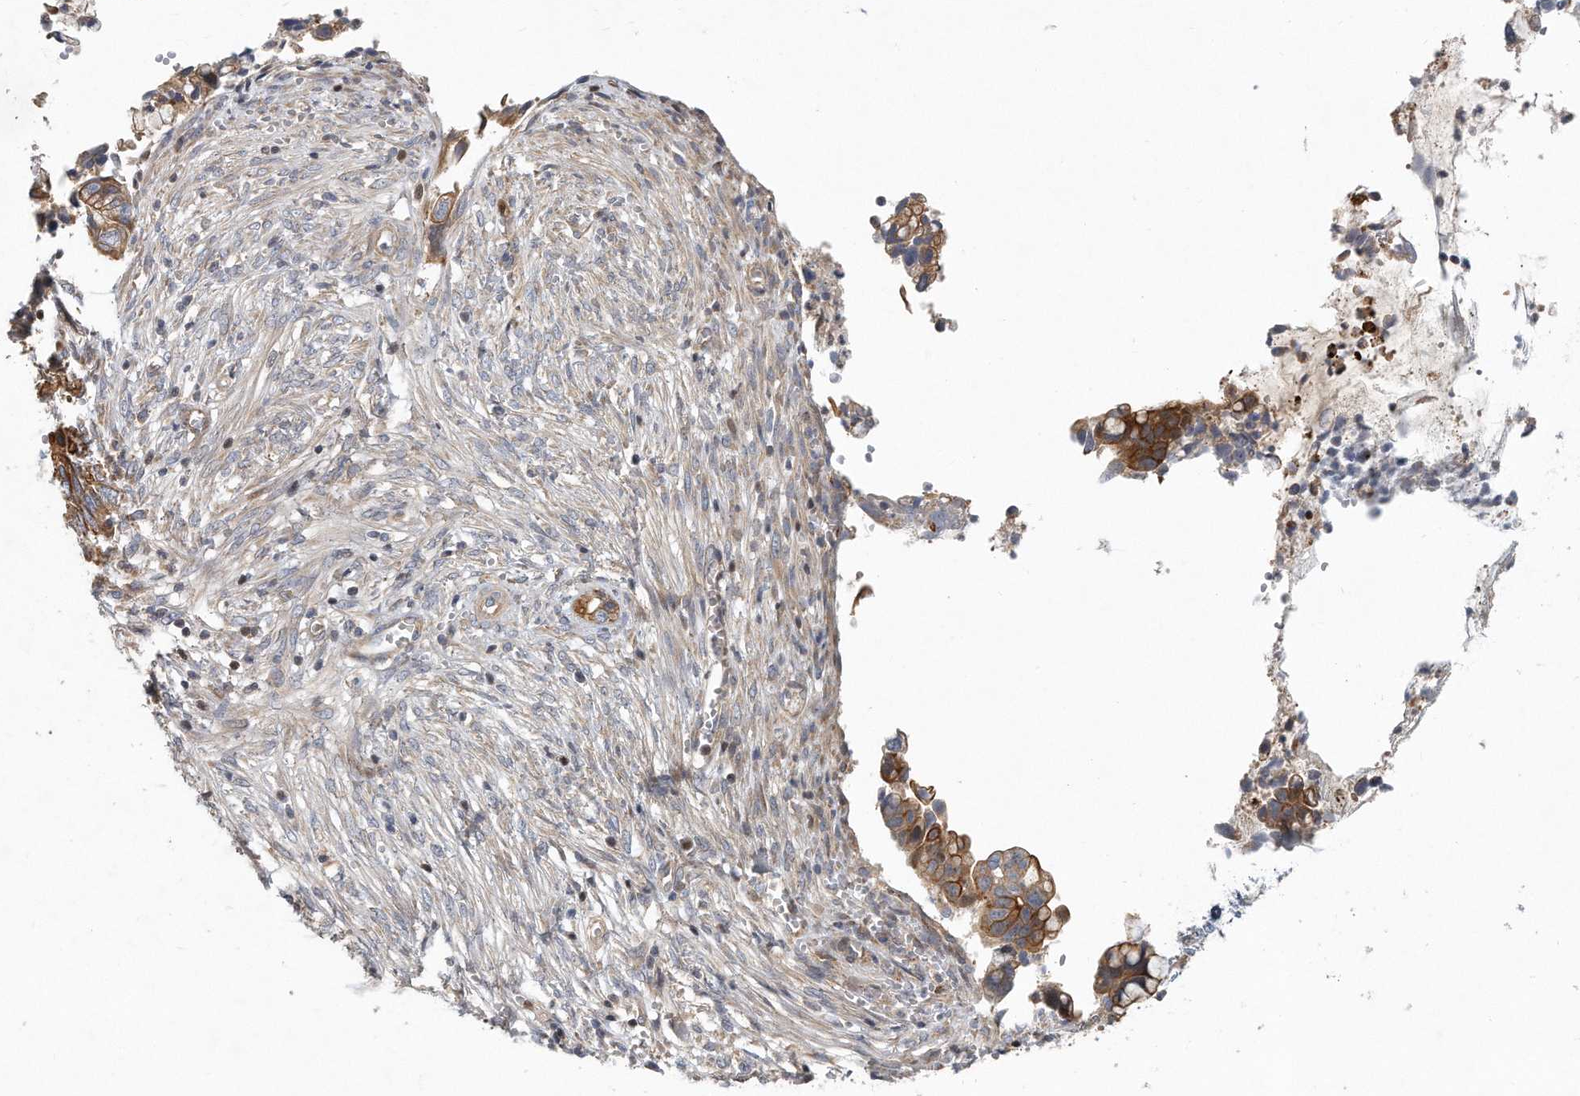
{"staining": {"intensity": "moderate", "quantity": ">75%", "location": "cytoplasmic/membranous"}, "tissue": "cervical cancer", "cell_type": "Tumor cells", "image_type": "cancer", "snomed": [{"axis": "morphology", "description": "Adenocarcinoma, NOS"}, {"axis": "topography", "description": "Cervix"}], "caption": "Brown immunohistochemical staining in cervical adenocarcinoma shows moderate cytoplasmic/membranous expression in approximately >75% of tumor cells.", "gene": "PCDH8", "patient": {"sex": "female", "age": 44}}